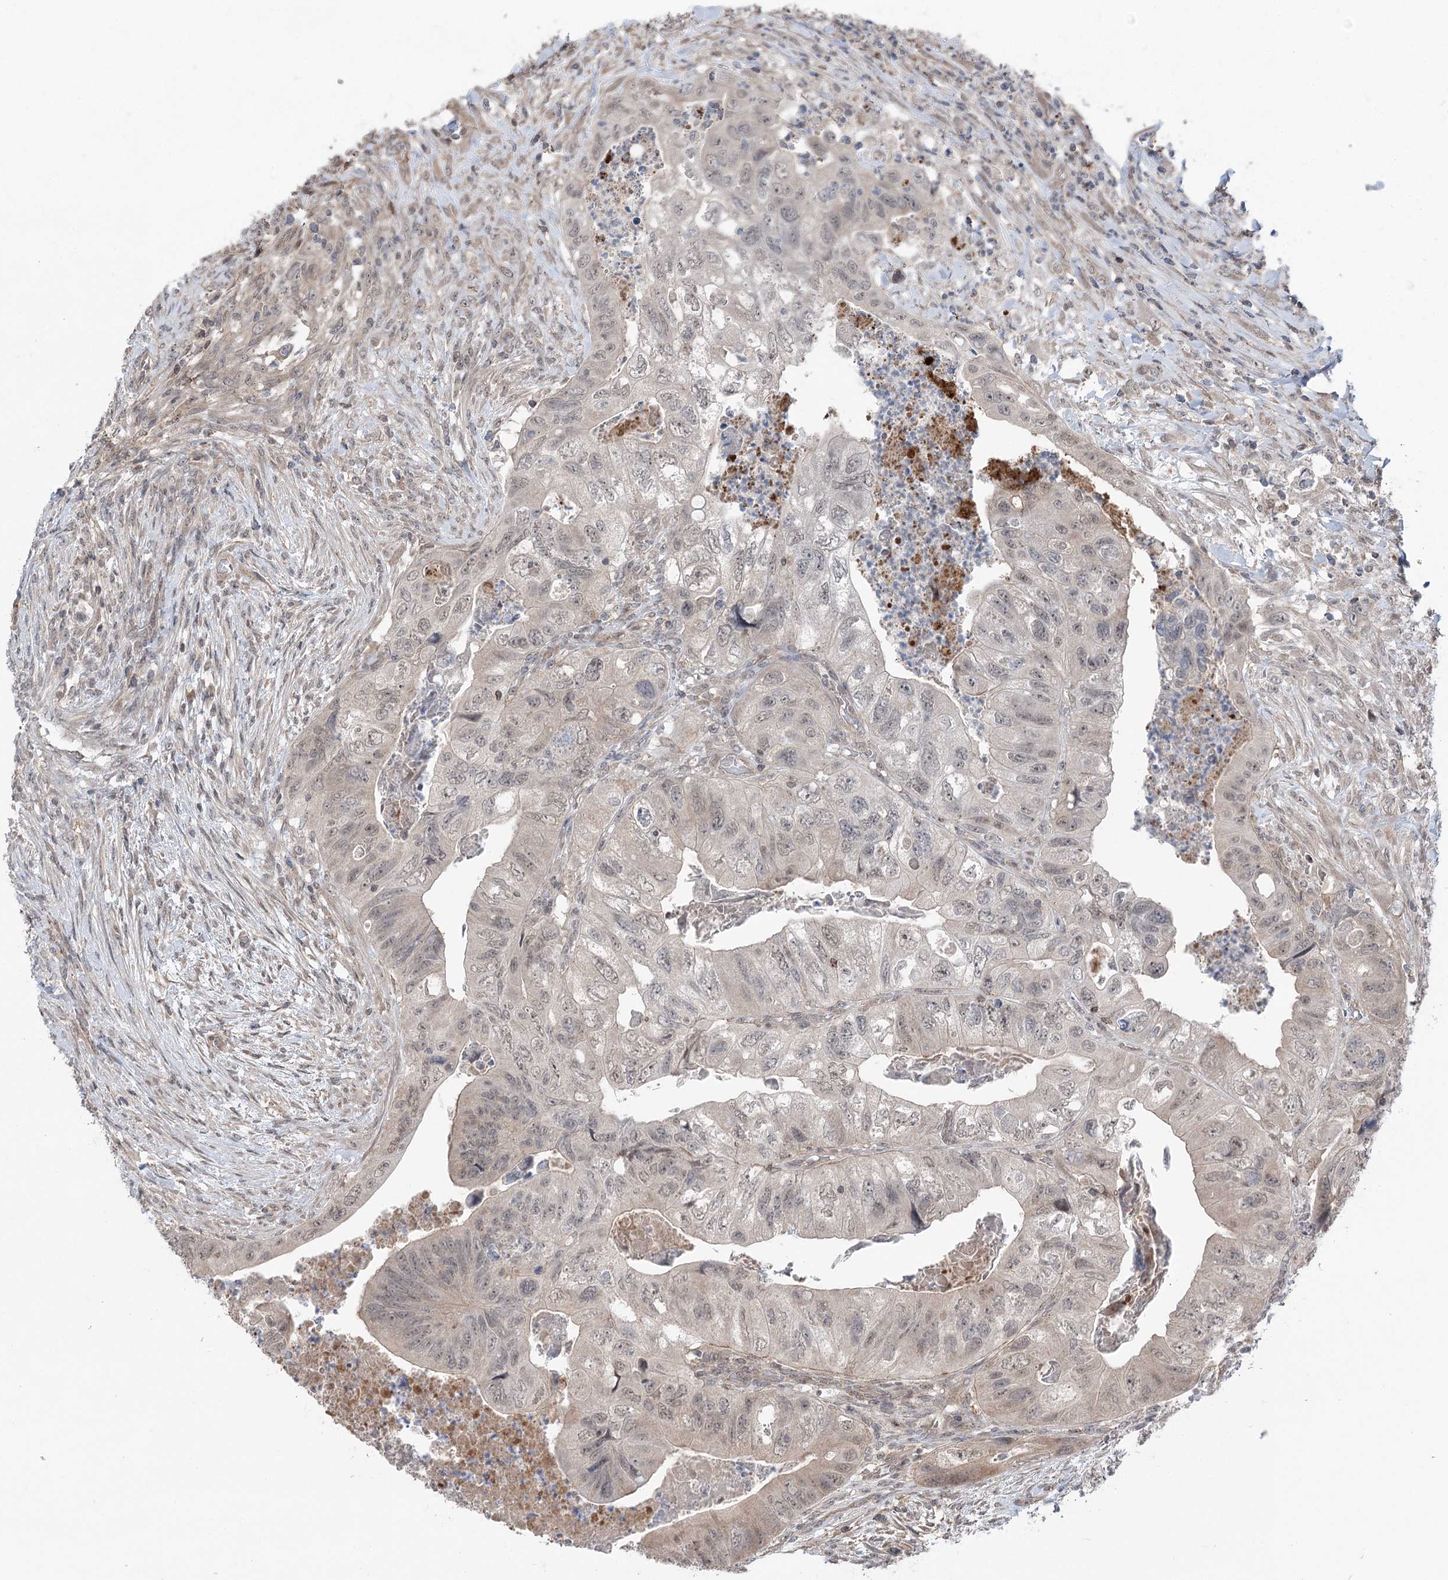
{"staining": {"intensity": "weak", "quantity": "25%-75%", "location": "nuclear"}, "tissue": "colorectal cancer", "cell_type": "Tumor cells", "image_type": "cancer", "snomed": [{"axis": "morphology", "description": "Adenocarcinoma, NOS"}, {"axis": "topography", "description": "Rectum"}], "caption": "This is an image of immunohistochemistry staining of colorectal cancer, which shows weak expression in the nuclear of tumor cells.", "gene": "CCSER2", "patient": {"sex": "male", "age": 63}}